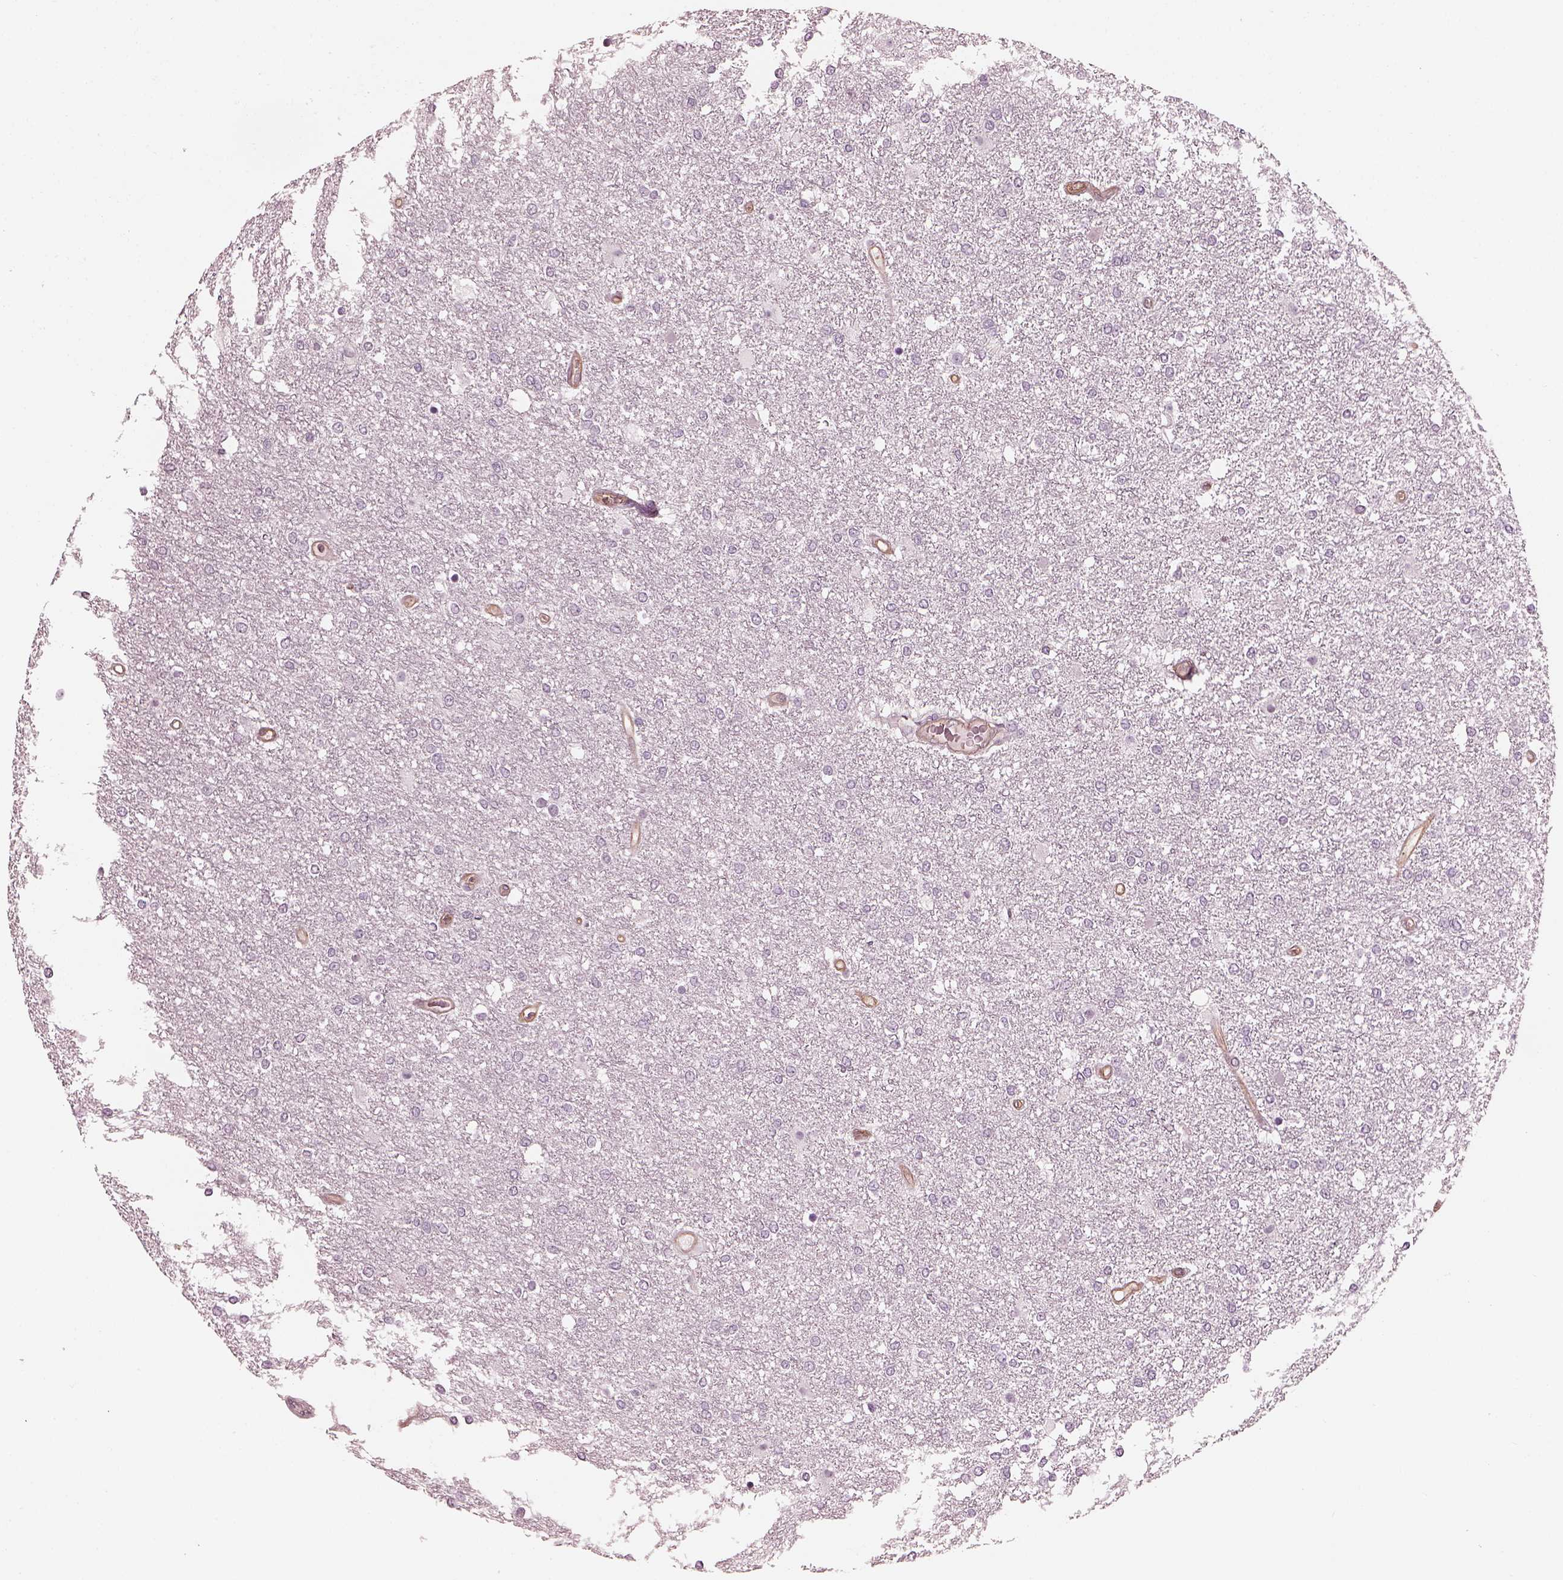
{"staining": {"intensity": "negative", "quantity": "none", "location": "none"}, "tissue": "glioma", "cell_type": "Tumor cells", "image_type": "cancer", "snomed": [{"axis": "morphology", "description": "Glioma, malignant, High grade"}, {"axis": "topography", "description": "Brain"}], "caption": "This is an IHC image of human glioma. There is no expression in tumor cells.", "gene": "EIF4E1B", "patient": {"sex": "female", "age": 61}}